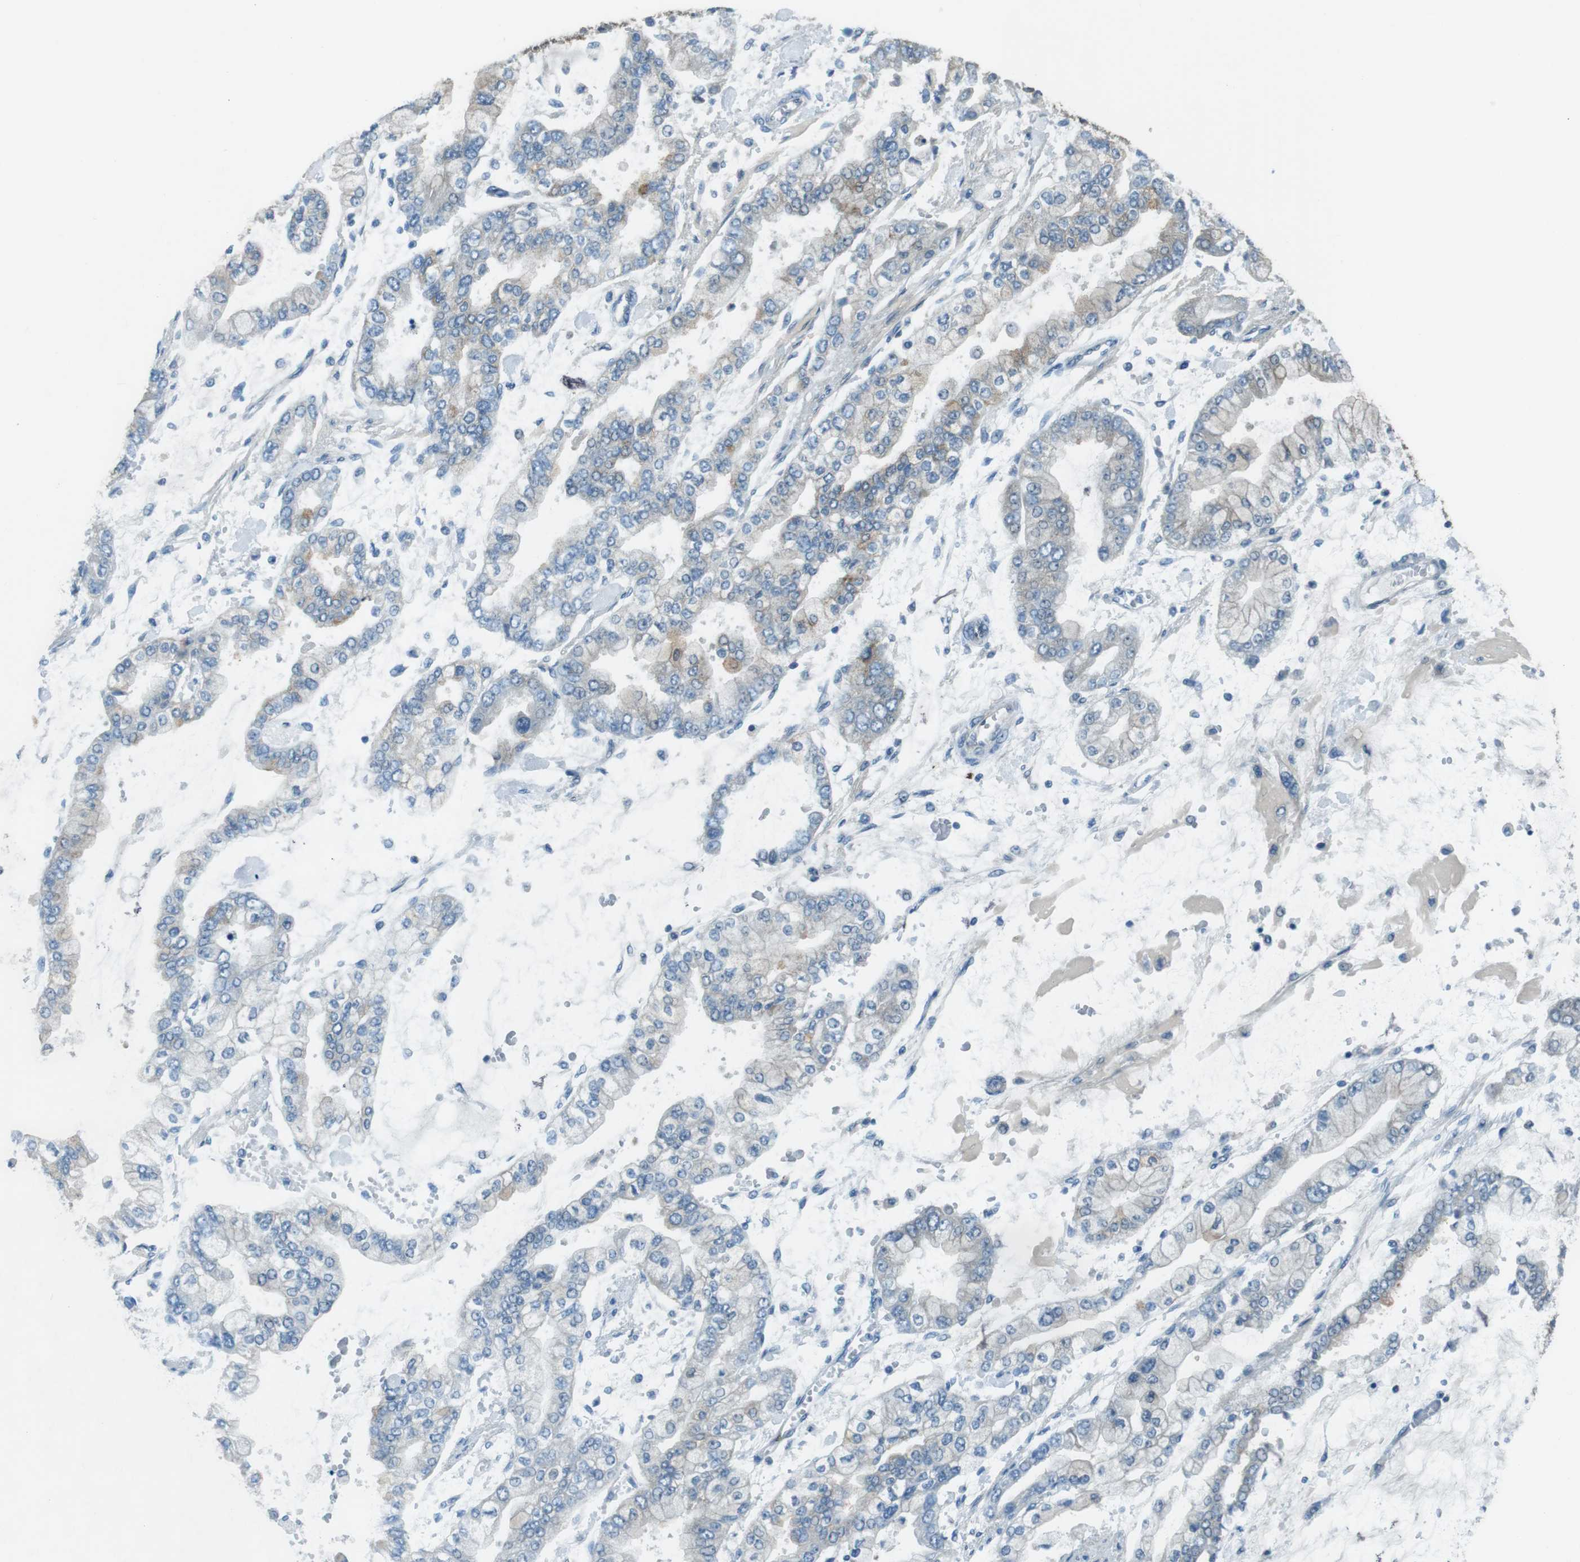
{"staining": {"intensity": "negative", "quantity": "none", "location": "none"}, "tissue": "stomach cancer", "cell_type": "Tumor cells", "image_type": "cancer", "snomed": [{"axis": "morphology", "description": "Normal tissue, NOS"}, {"axis": "morphology", "description": "Adenocarcinoma, NOS"}, {"axis": "topography", "description": "Stomach, upper"}, {"axis": "topography", "description": "Stomach"}], "caption": "Human stomach adenocarcinoma stained for a protein using immunohistochemistry (IHC) exhibits no positivity in tumor cells.", "gene": "MFAP3", "patient": {"sex": "male", "age": 76}}